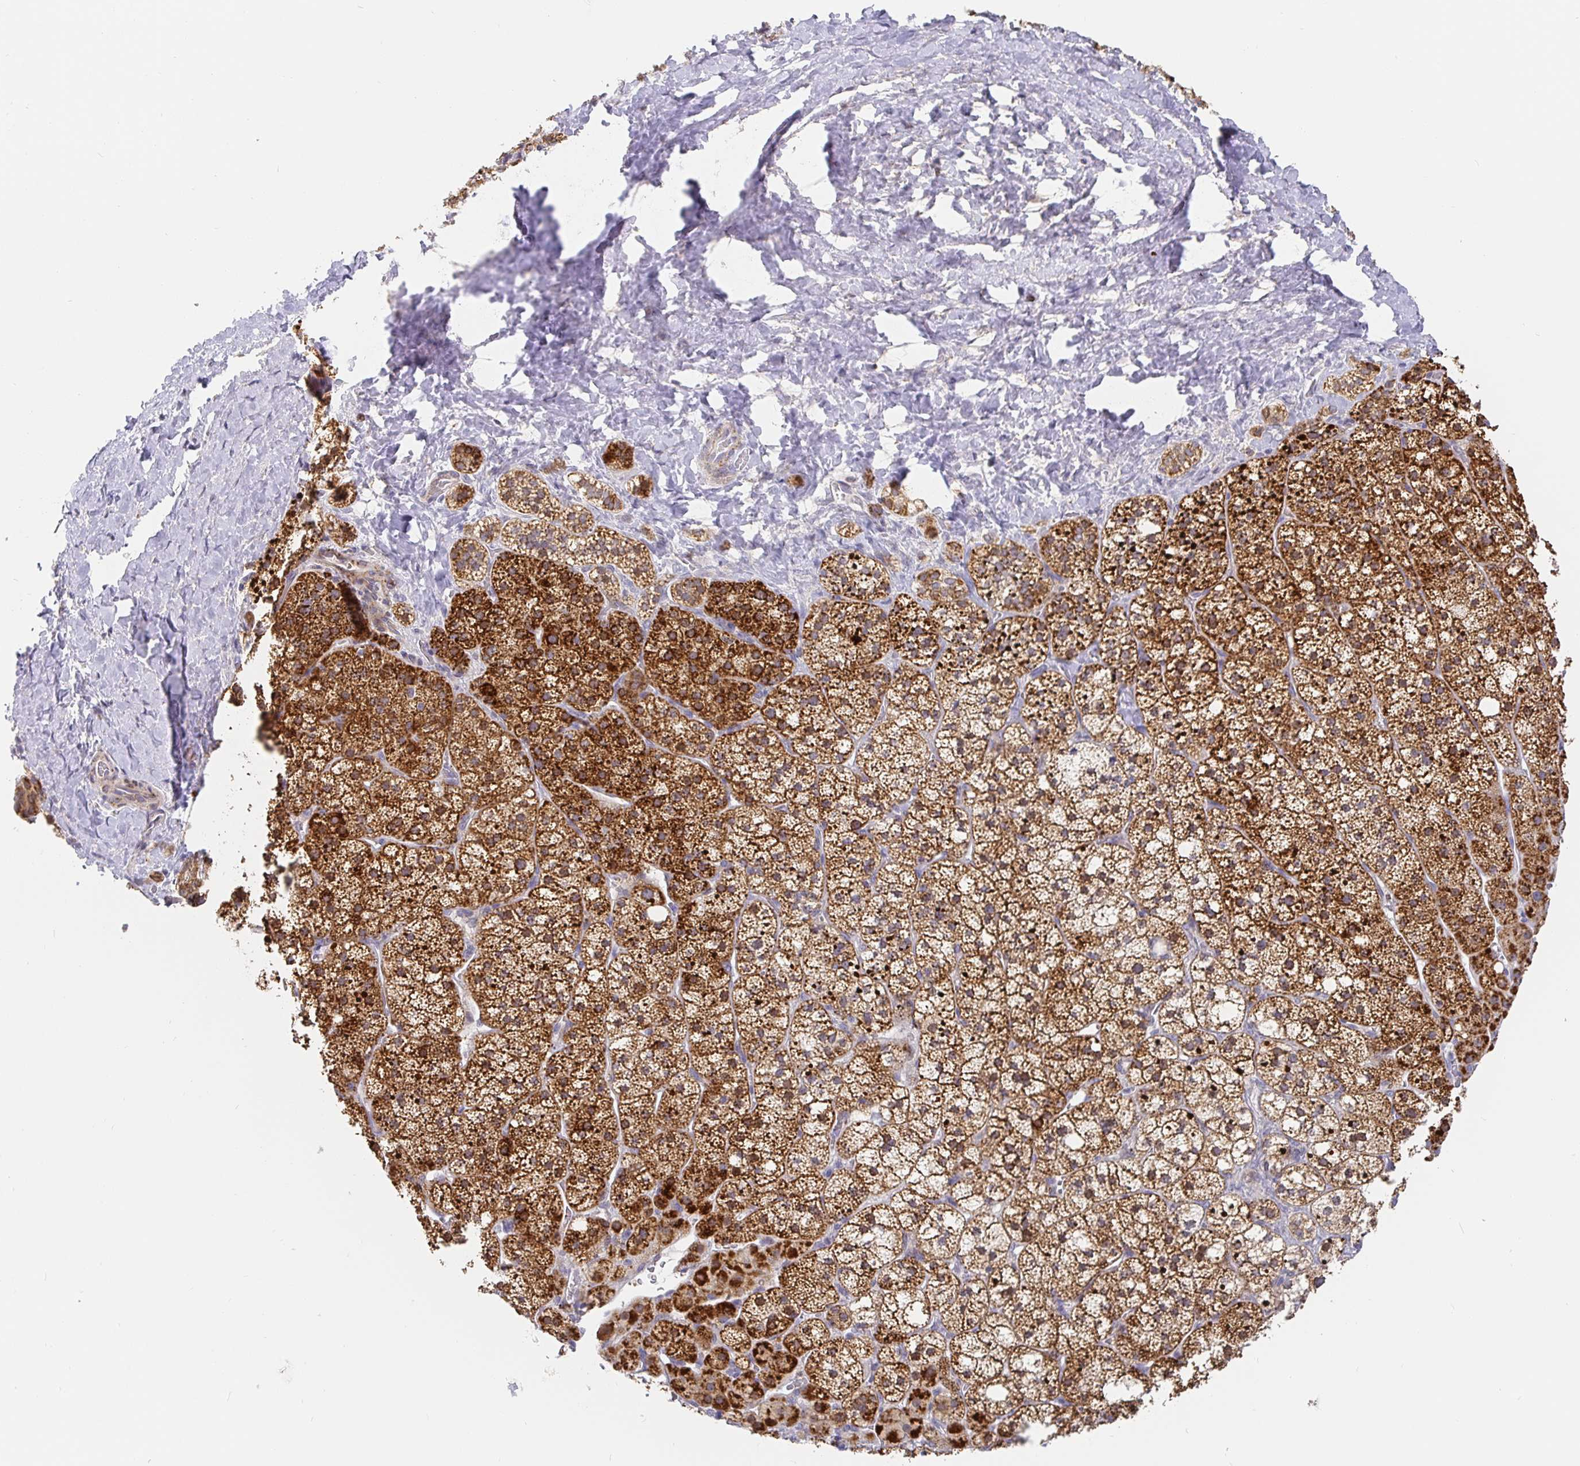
{"staining": {"intensity": "strong", "quantity": ">75%", "location": "cytoplasmic/membranous"}, "tissue": "adrenal gland", "cell_type": "Glandular cells", "image_type": "normal", "snomed": [{"axis": "morphology", "description": "Normal tissue, NOS"}, {"axis": "topography", "description": "Adrenal gland"}], "caption": "Strong cytoplasmic/membranous positivity for a protein is appreciated in about >75% of glandular cells of normal adrenal gland using immunohistochemistry.", "gene": "CIT", "patient": {"sex": "male", "age": 53}}